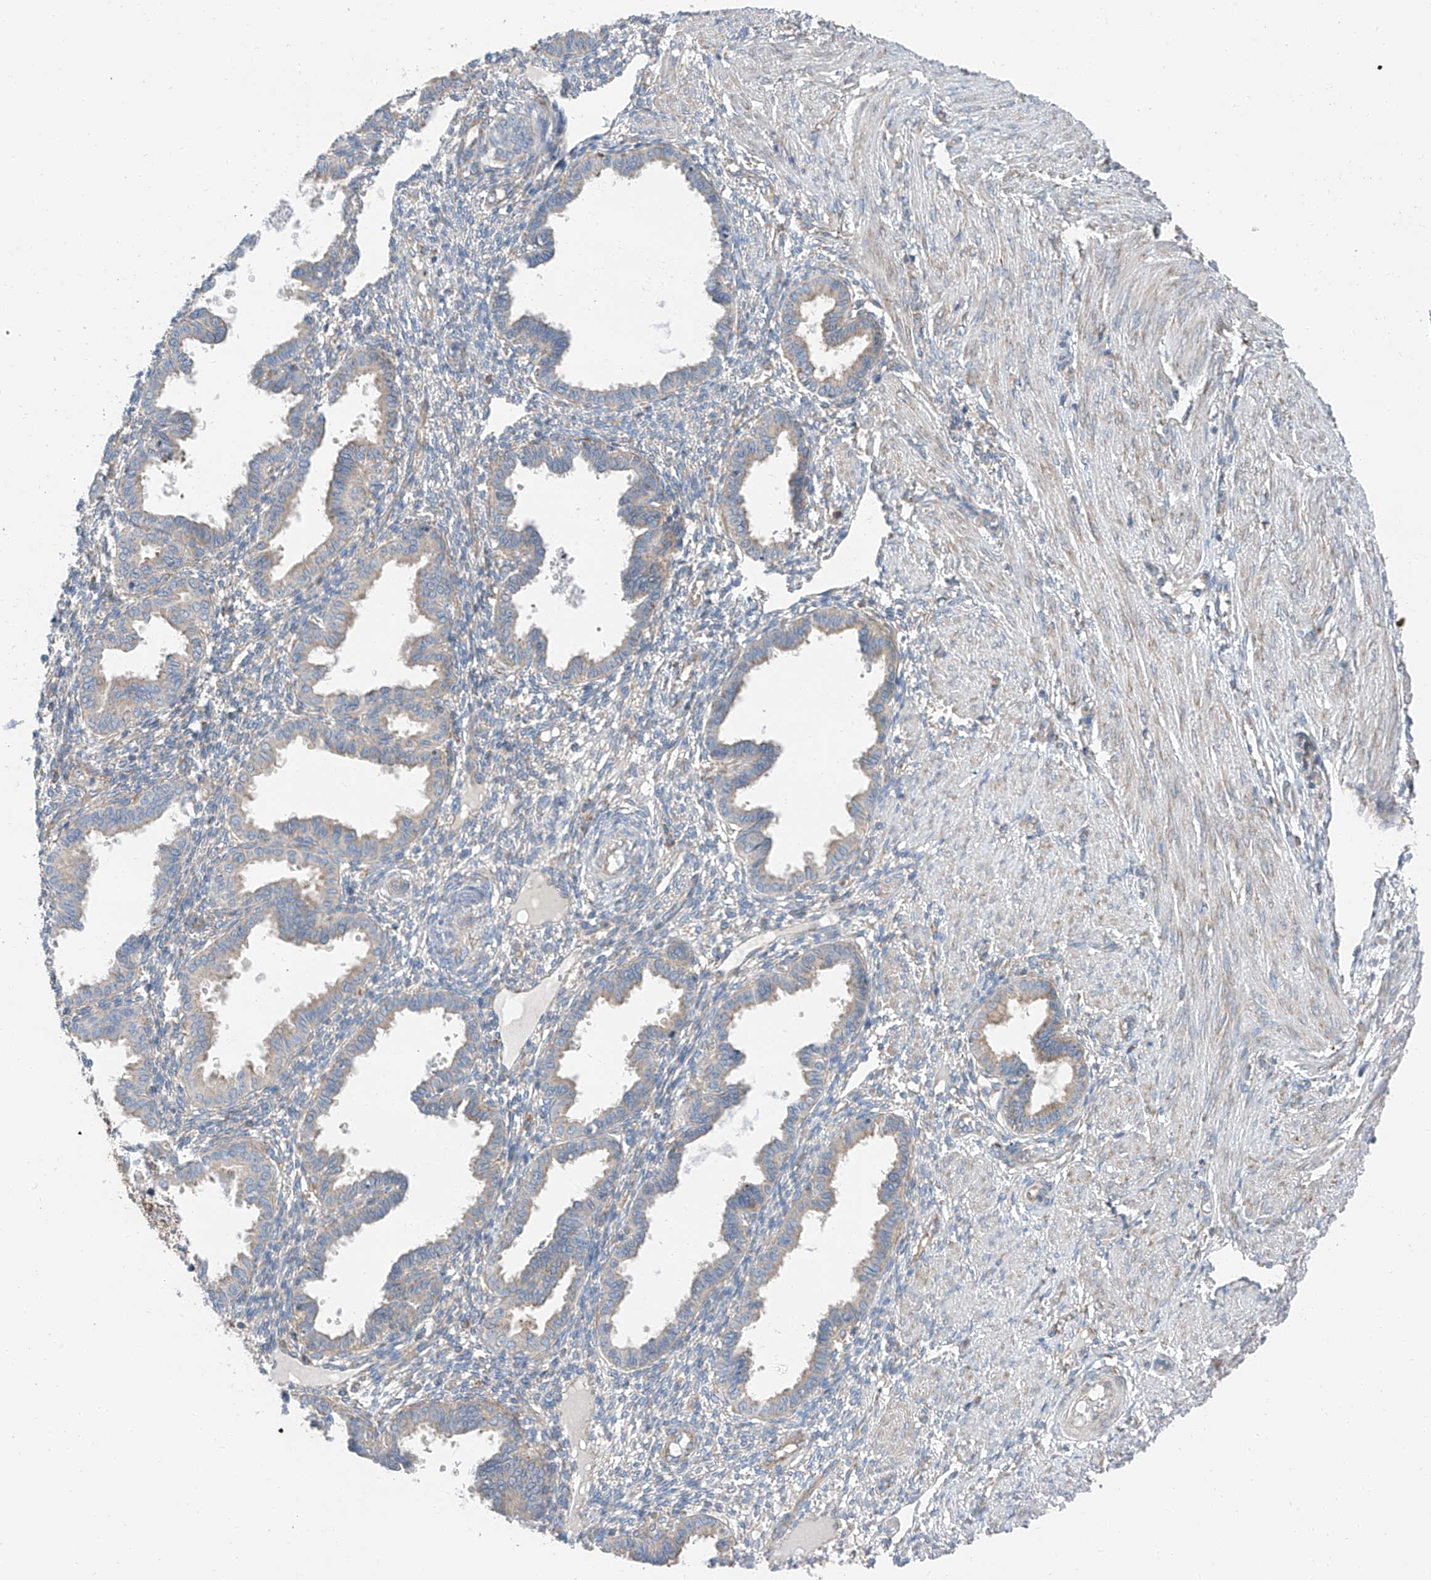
{"staining": {"intensity": "negative", "quantity": "none", "location": "none"}, "tissue": "endometrium", "cell_type": "Cells in endometrial stroma", "image_type": "normal", "snomed": [{"axis": "morphology", "description": "Normal tissue, NOS"}, {"axis": "topography", "description": "Endometrium"}], "caption": "Immunohistochemistry histopathology image of benign human endometrium stained for a protein (brown), which demonstrates no staining in cells in endometrial stroma. Brightfield microscopy of immunohistochemistry stained with DAB (3,3'-diaminobenzidine) (brown) and hematoxylin (blue), captured at high magnification.", "gene": "ZC3H15", "patient": {"sex": "female", "age": 33}}